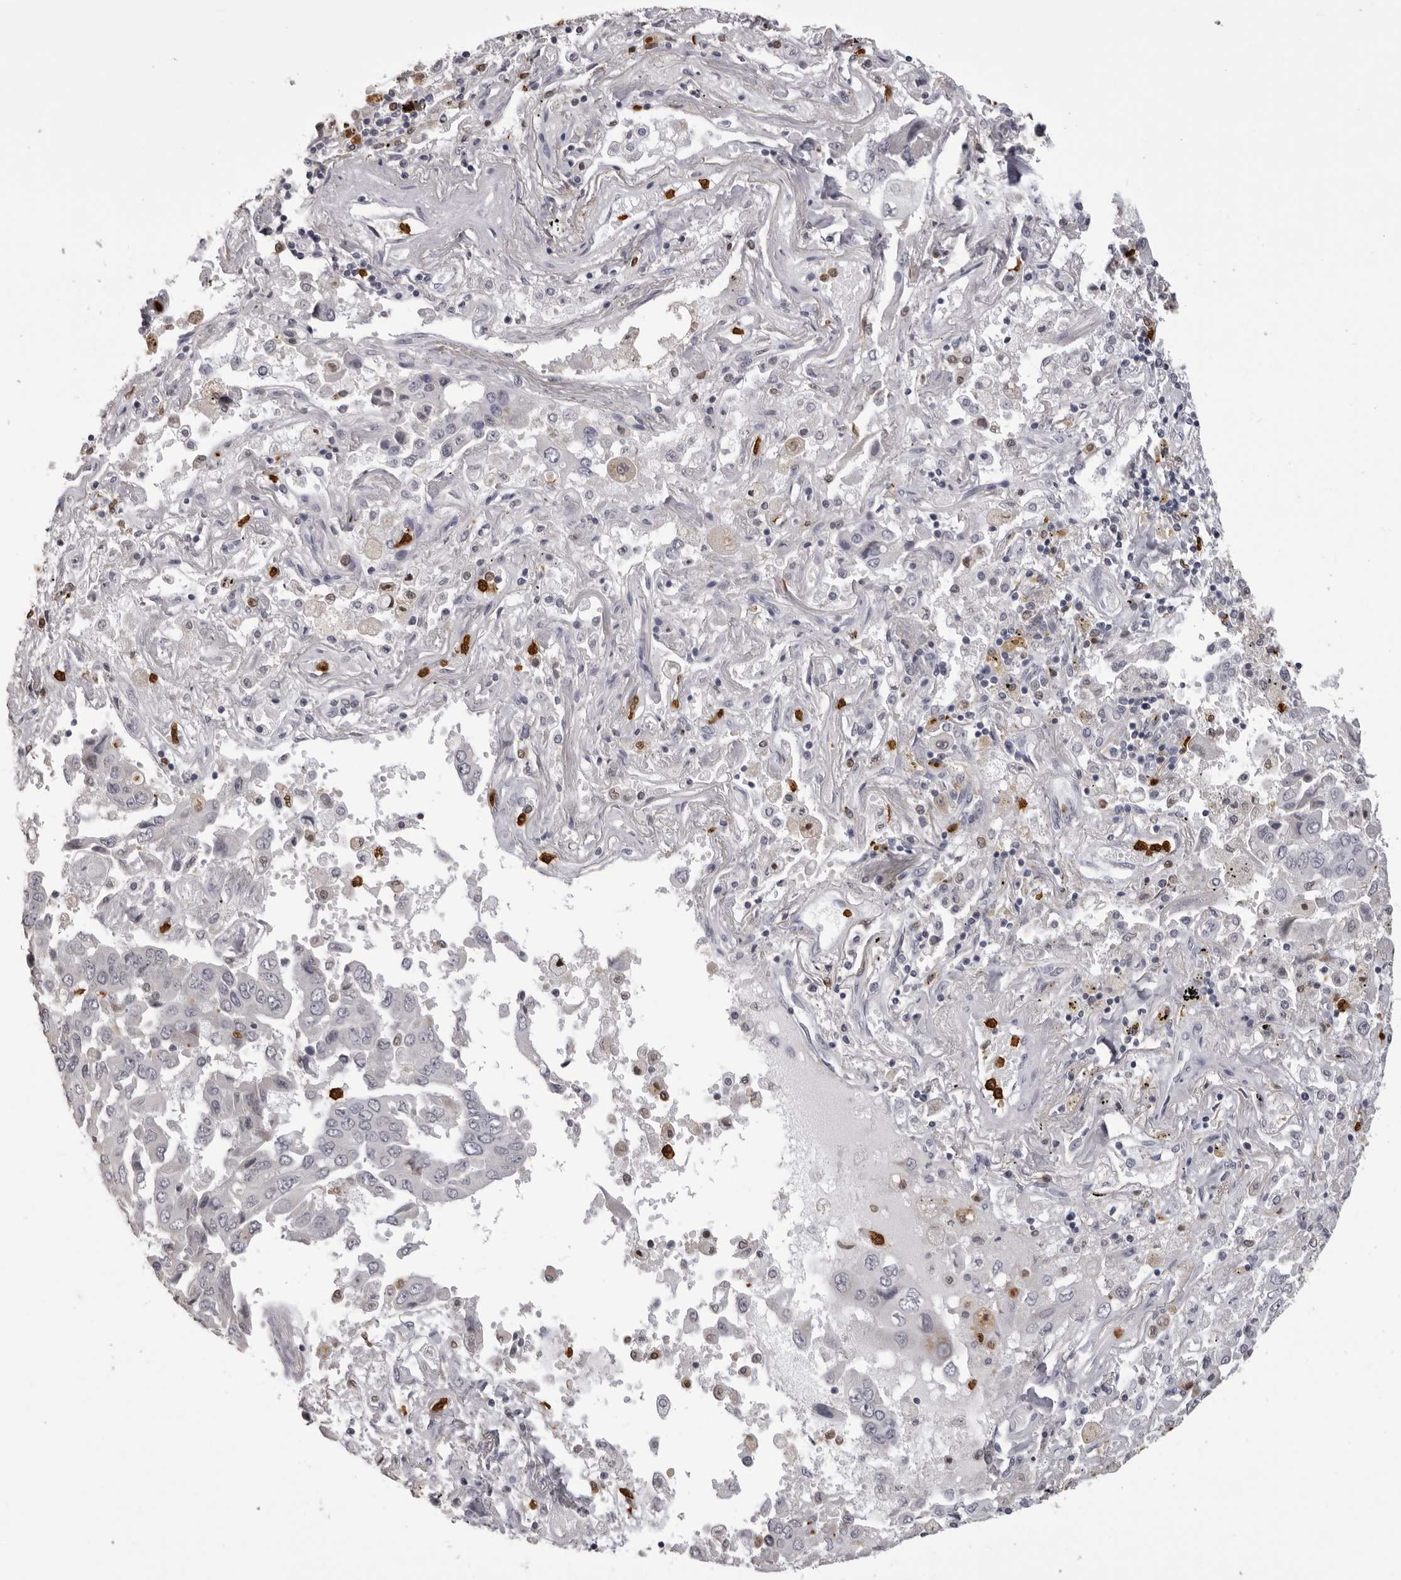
{"staining": {"intensity": "negative", "quantity": "none", "location": "none"}, "tissue": "lung cancer", "cell_type": "Tumor cells", "image_type": "cancer", "snomed": [{"axis": "morphology", "description": "Adenocarcinoma, NOS"}, {"axis": "topography", "description": "Lung"}], "caption": "Adenocarcinoma (lung) was stained to show a protein in brown. There is no significant staining in tumor cells.", "gene": "IL31", "patient": {"sex": "female", "age": 65}}